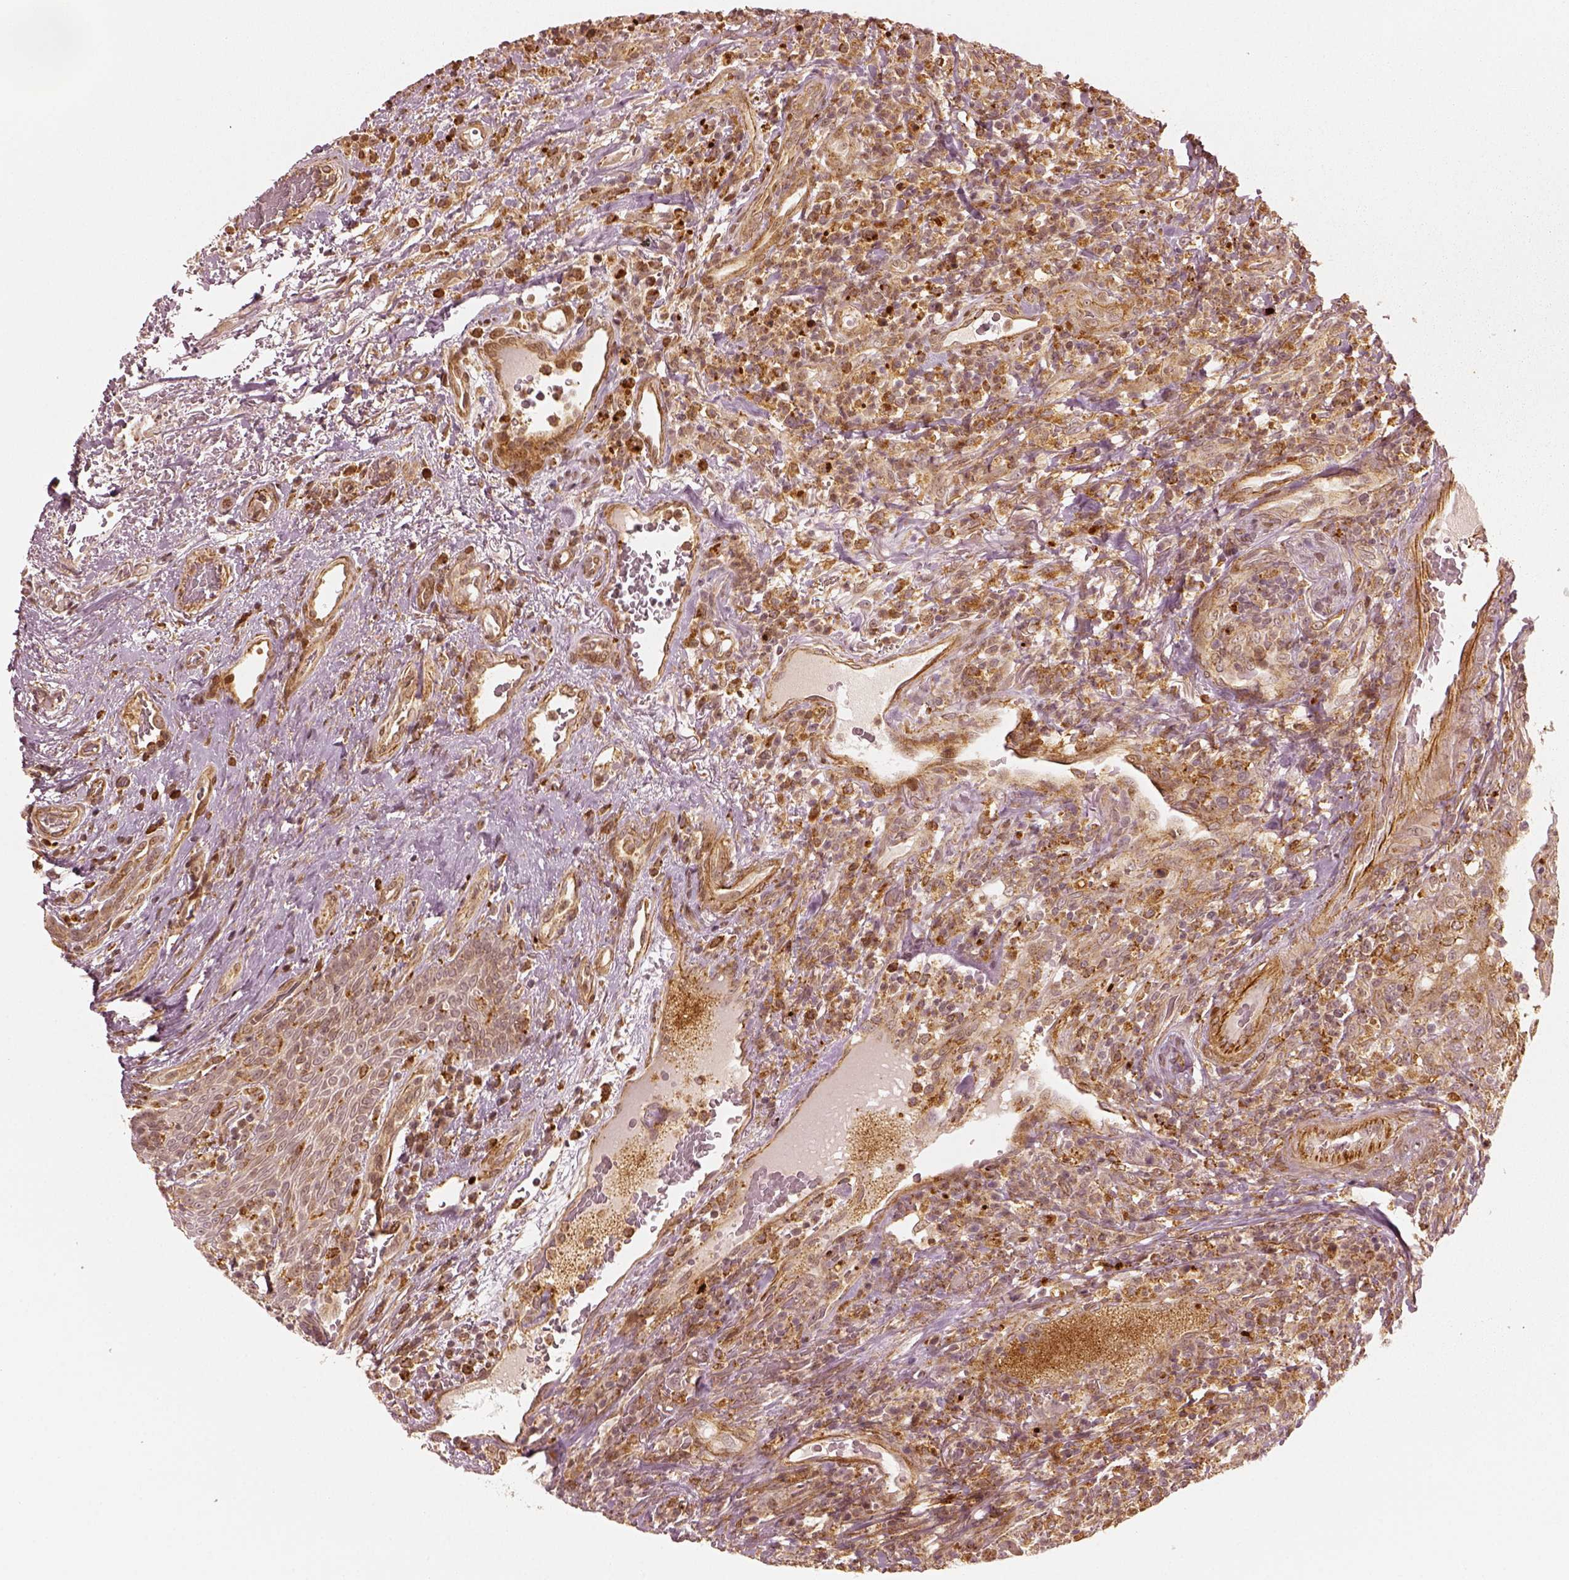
{"staining": {"intensity": "weak", "quantity": ">75%", "location": "cytoplasmic/membranous"}, "tissue": "head and neck cancer", "cell_type": "Tumor cells", "image_type": "cancer", "snomed": [{"axis": "morphology", "description": "Squamous cell carcinoma, NOS"}, {"axis": "topography", "description": "Head-Neck"}], "caption": "A low amount of weak cytoplasmic/membranous positivity is seen in approximately >75% of tumor cells in squamous cell carcinoma (head and neck) tissue.", "gene": "SLC12A9", "patient": {"sex": "male", "age": 69}}